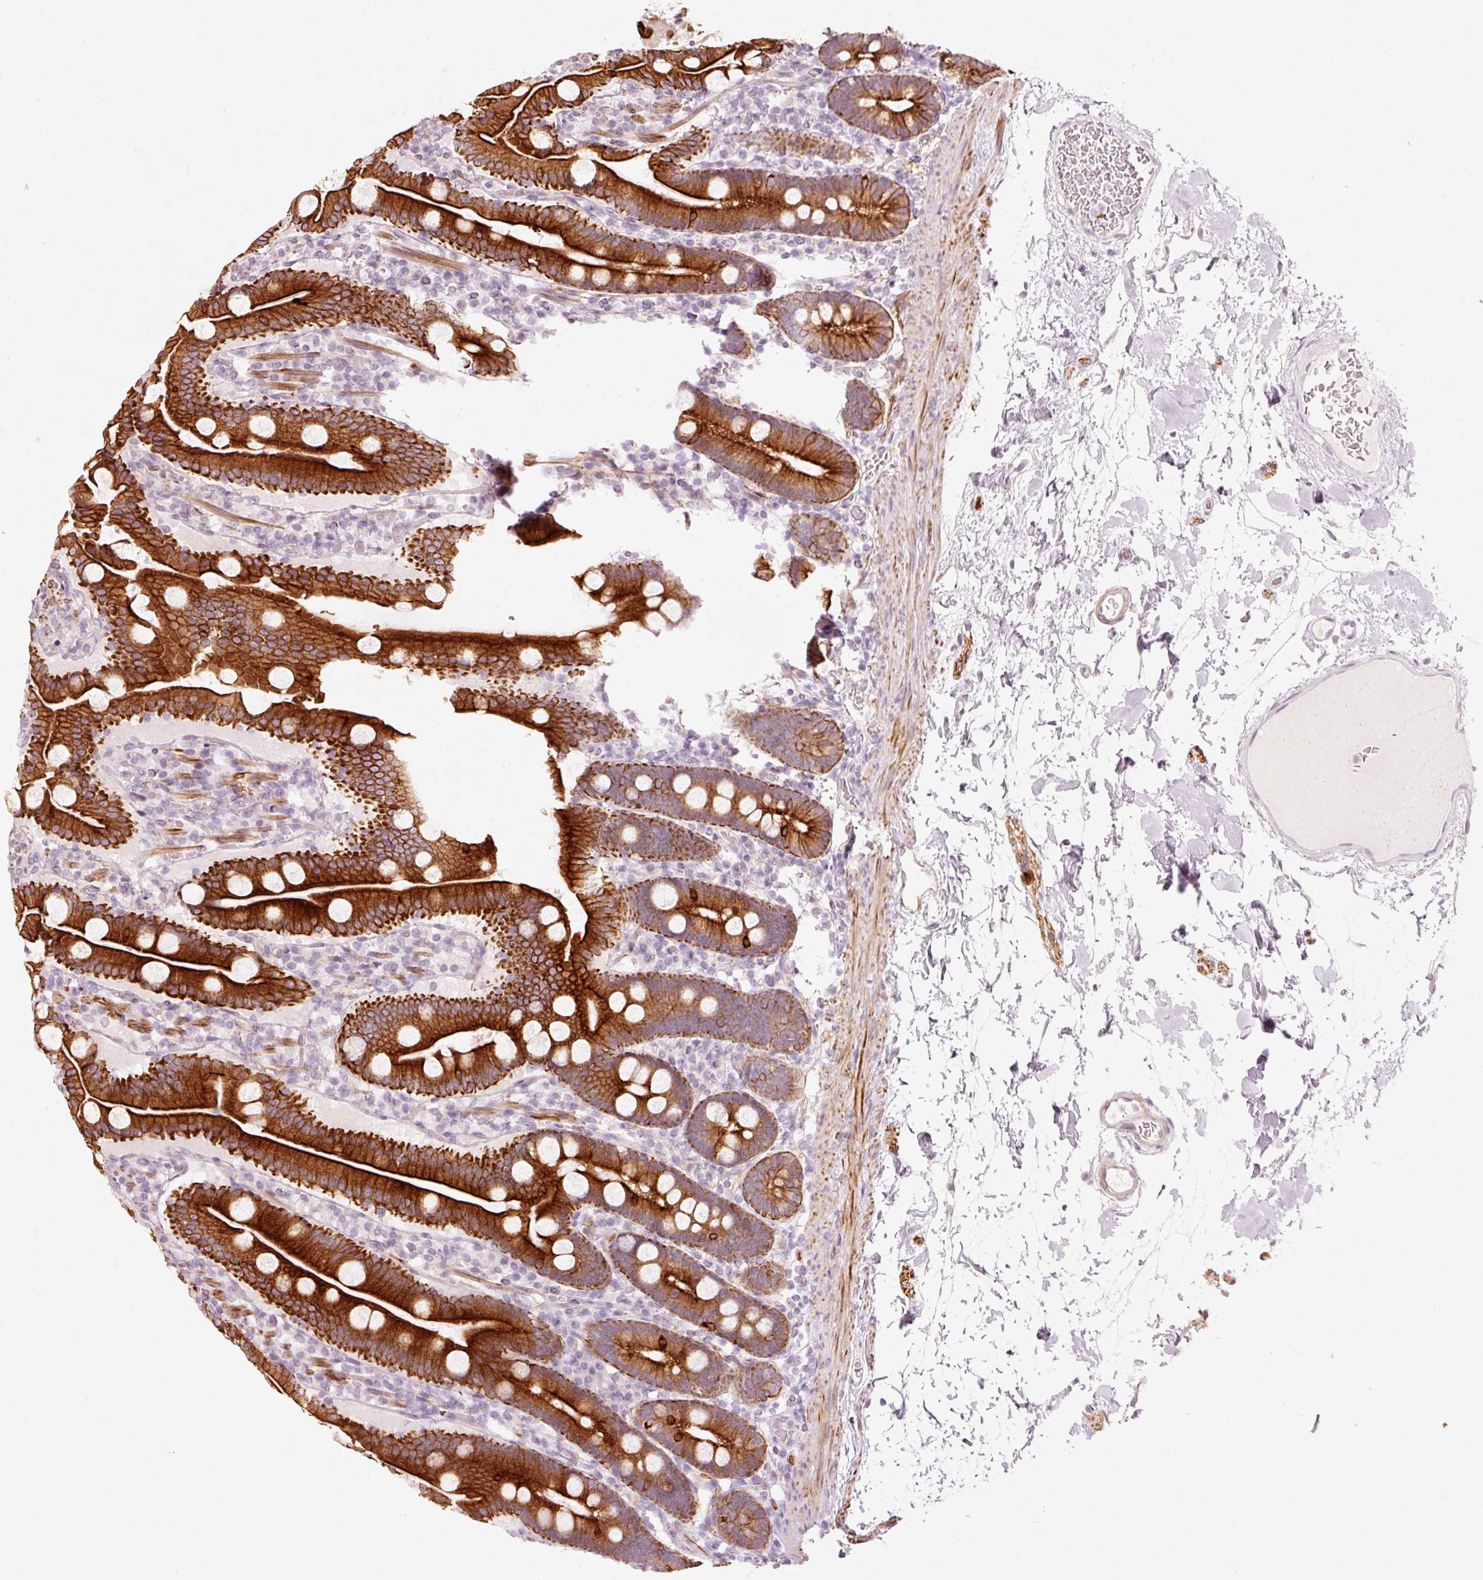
{"staining": {"intensity": "strong", "quantity": ">75%", "location": "cytoplasmic/membranous"}, "tissue": "duodenum", "cell_type": "Glandular cells", "image_type": "normal", "snomed": [{"axis": "morphology", "description": "Normal tissue, NOS"}, {"axis": "topography", "description": "Duodenum"}], "caption": "Immunohistochemistry (IHC) image of unremarkable duodenum: duodenum stained using immunohistochemistry demonstrates high levels of strong protein expression localized specifically in the cytoplasmic/membranous of glandular cells, appearing as a cytoplasmic/membranous brown color.", "gene": "TRIM73", "patient": {"sex": "male", "age": 55}}